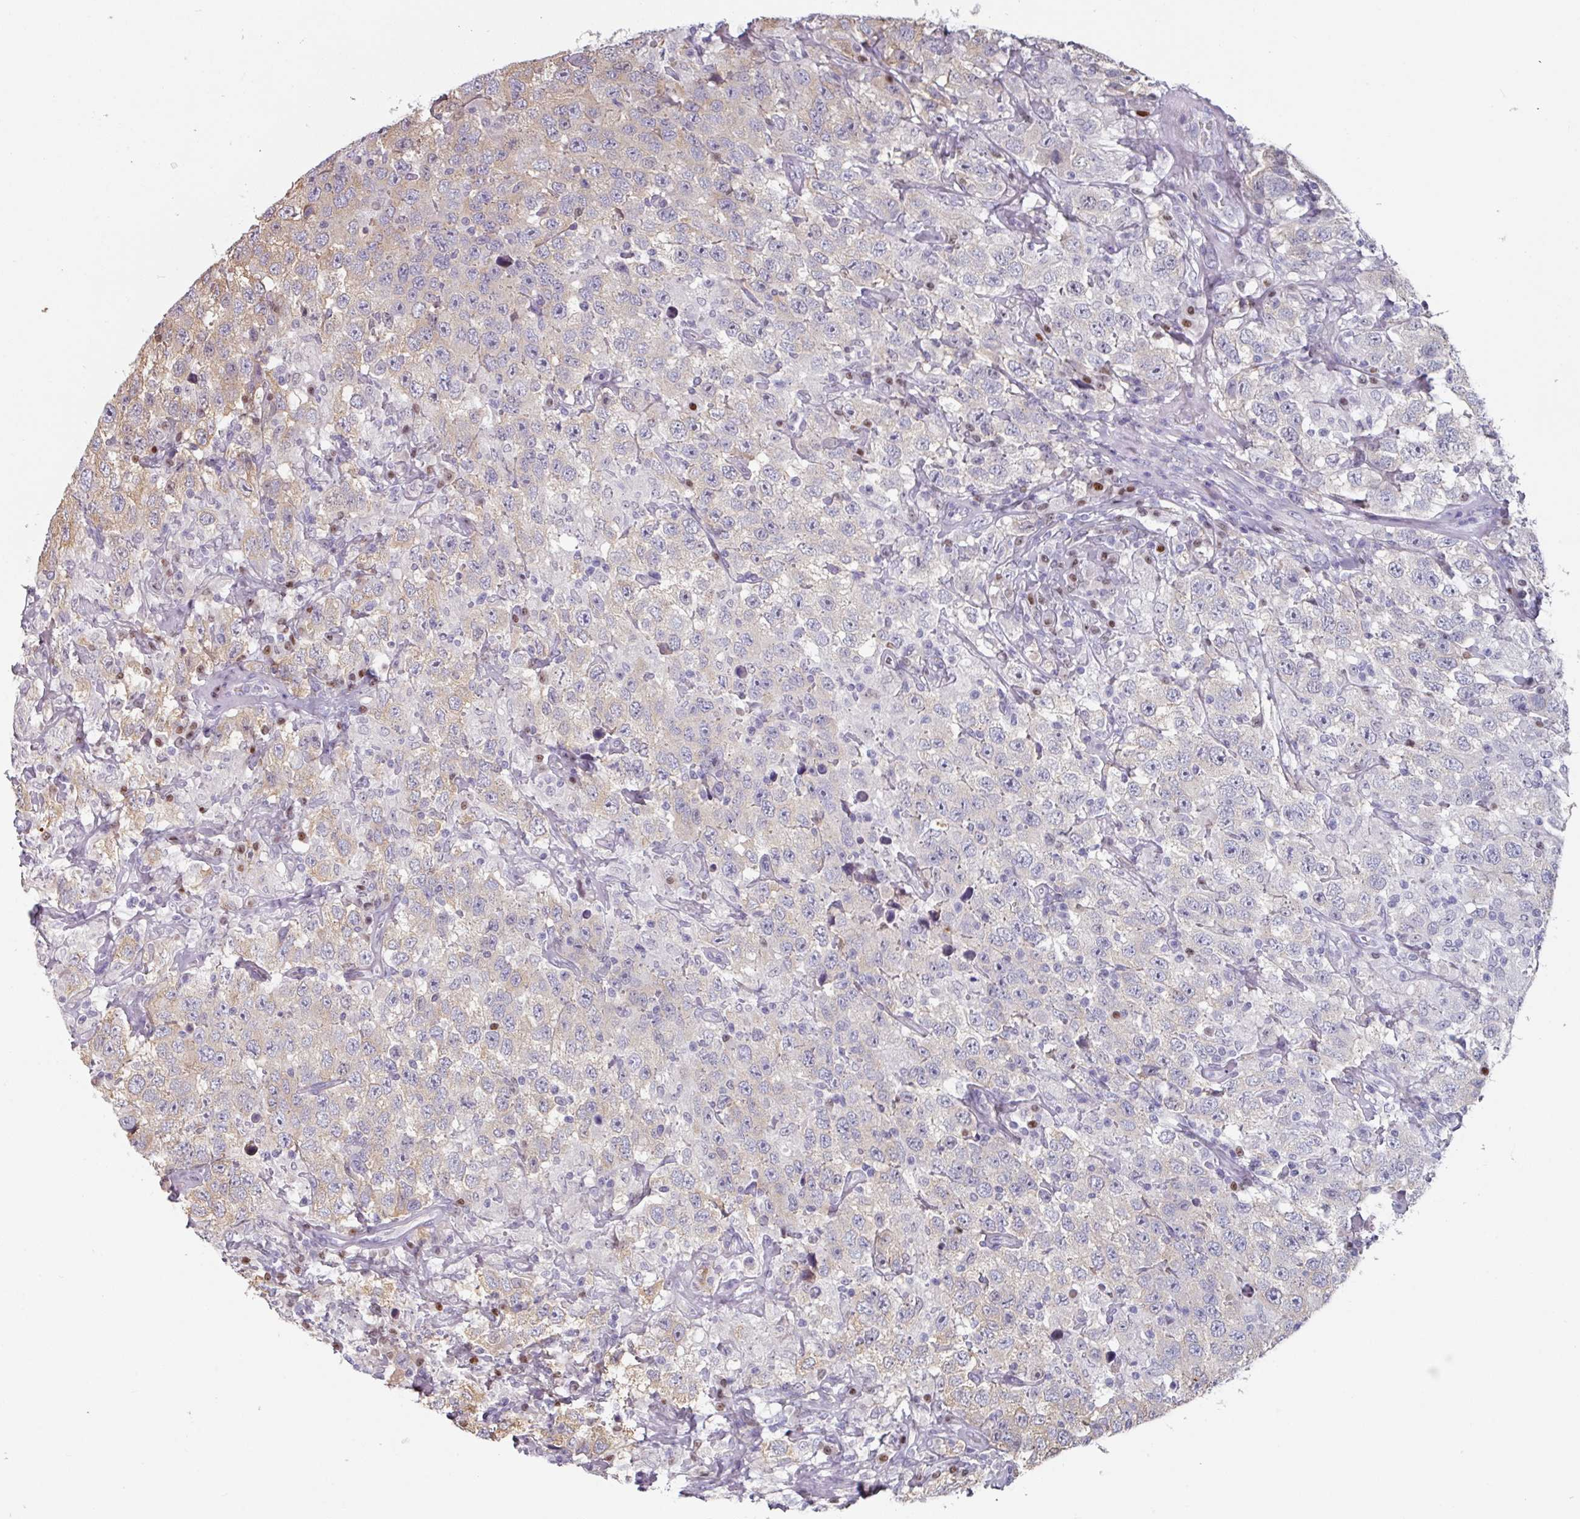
{"staining": {"intensity": "weak", "quantity": "<25%", "location": "cytoplasmic/membranous"}, "tissue": "testis cancer", "cell_type": "Tumor cells", "image_type": "cancer", "snomed": [{"axis": "morphology", "description": "Seminoma, NOS"}, {"axis": "topography", "description": "Testis"}], "caption": "Immunohistochemical staining of testis cancer displays no significant staining in tumor cells.", "gene": "ZBTB6", "patient": {"sex": "male", "age": 41}}